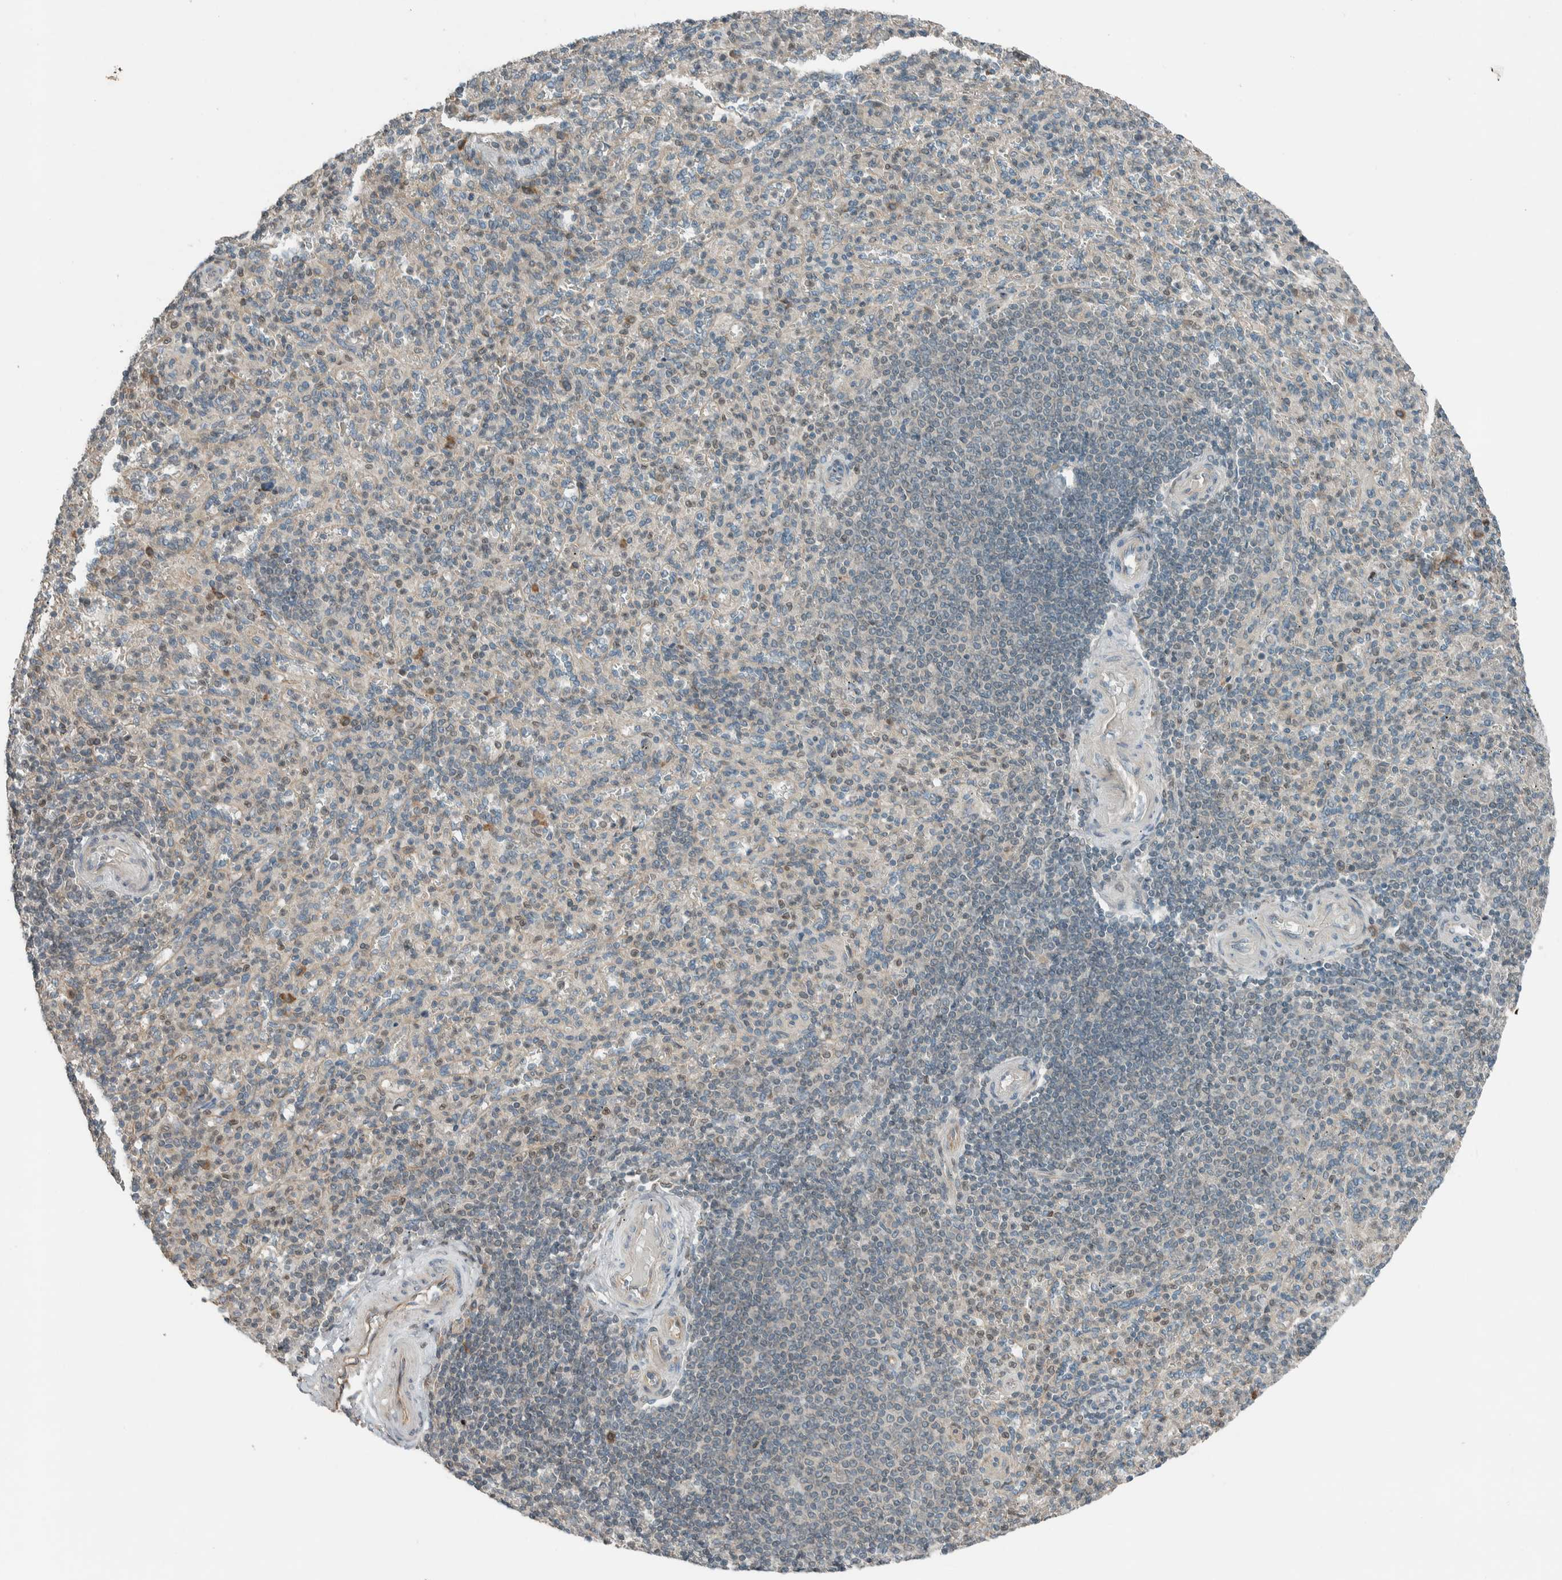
{"staining": {"intensity": "moderate", "quantity": "<25%", "location": "cytoplasmic/membranous"}, "tissue": "spleen", "cell_type": "Cells in red pulp", "image_type": "normal", "snomed": [{"axis": "morphology", "description": "Normal tissue, NOS"}, {"axis": "topography", "description": "Spleen"}], "caption": "Immunohistochemistry (DAB (3,3'-diaminobenzidine)) staining of benign human spleen reveals moderate cytoplasmic/membranous protein expression in about <25% of cells in red pulp. The protein is stained brown, and the nuclei are stained in blue (DAB IHC with brightfield microscopy, high magnification).", "gene": "SEL1L", "patient": {"sex": "male", "age": 36}}